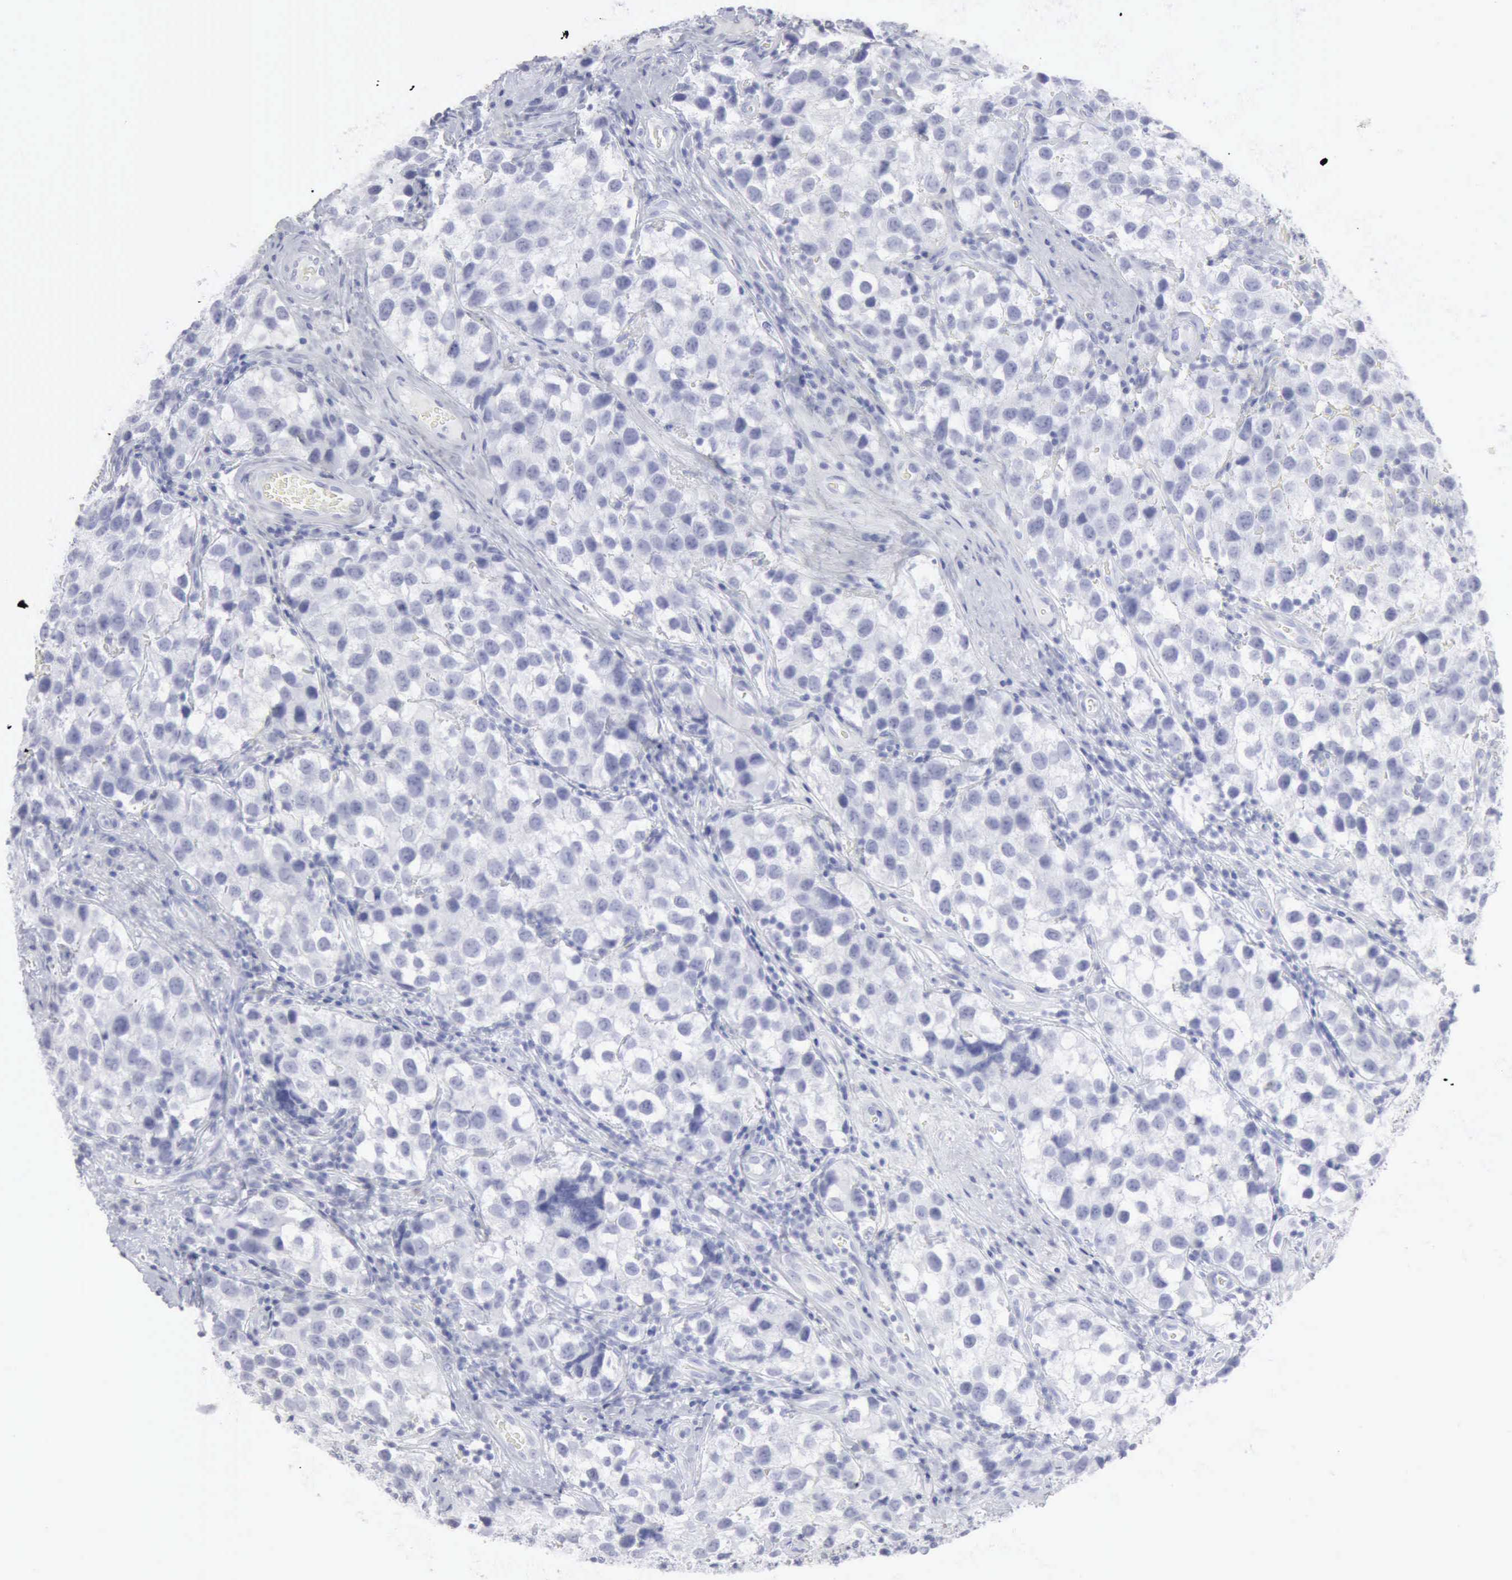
{"staining": {"intensity": "negative", "quantity": "none", "location": "none"}, "tissue": "testis cancer", "cell_type": "Tumor cells", "image_type": "cancer", "snomed": [{"axis": "morphology", "description": "Seminoma, NOS"}, {"axis": "topography", "description": "Testis"}], "caption": "Testis cancer (seminoma) stained for a protein using IHC reveals no positivity tumor cells.", "gene": "CMA1", "patient": {"sex": "male", "age": 39}}